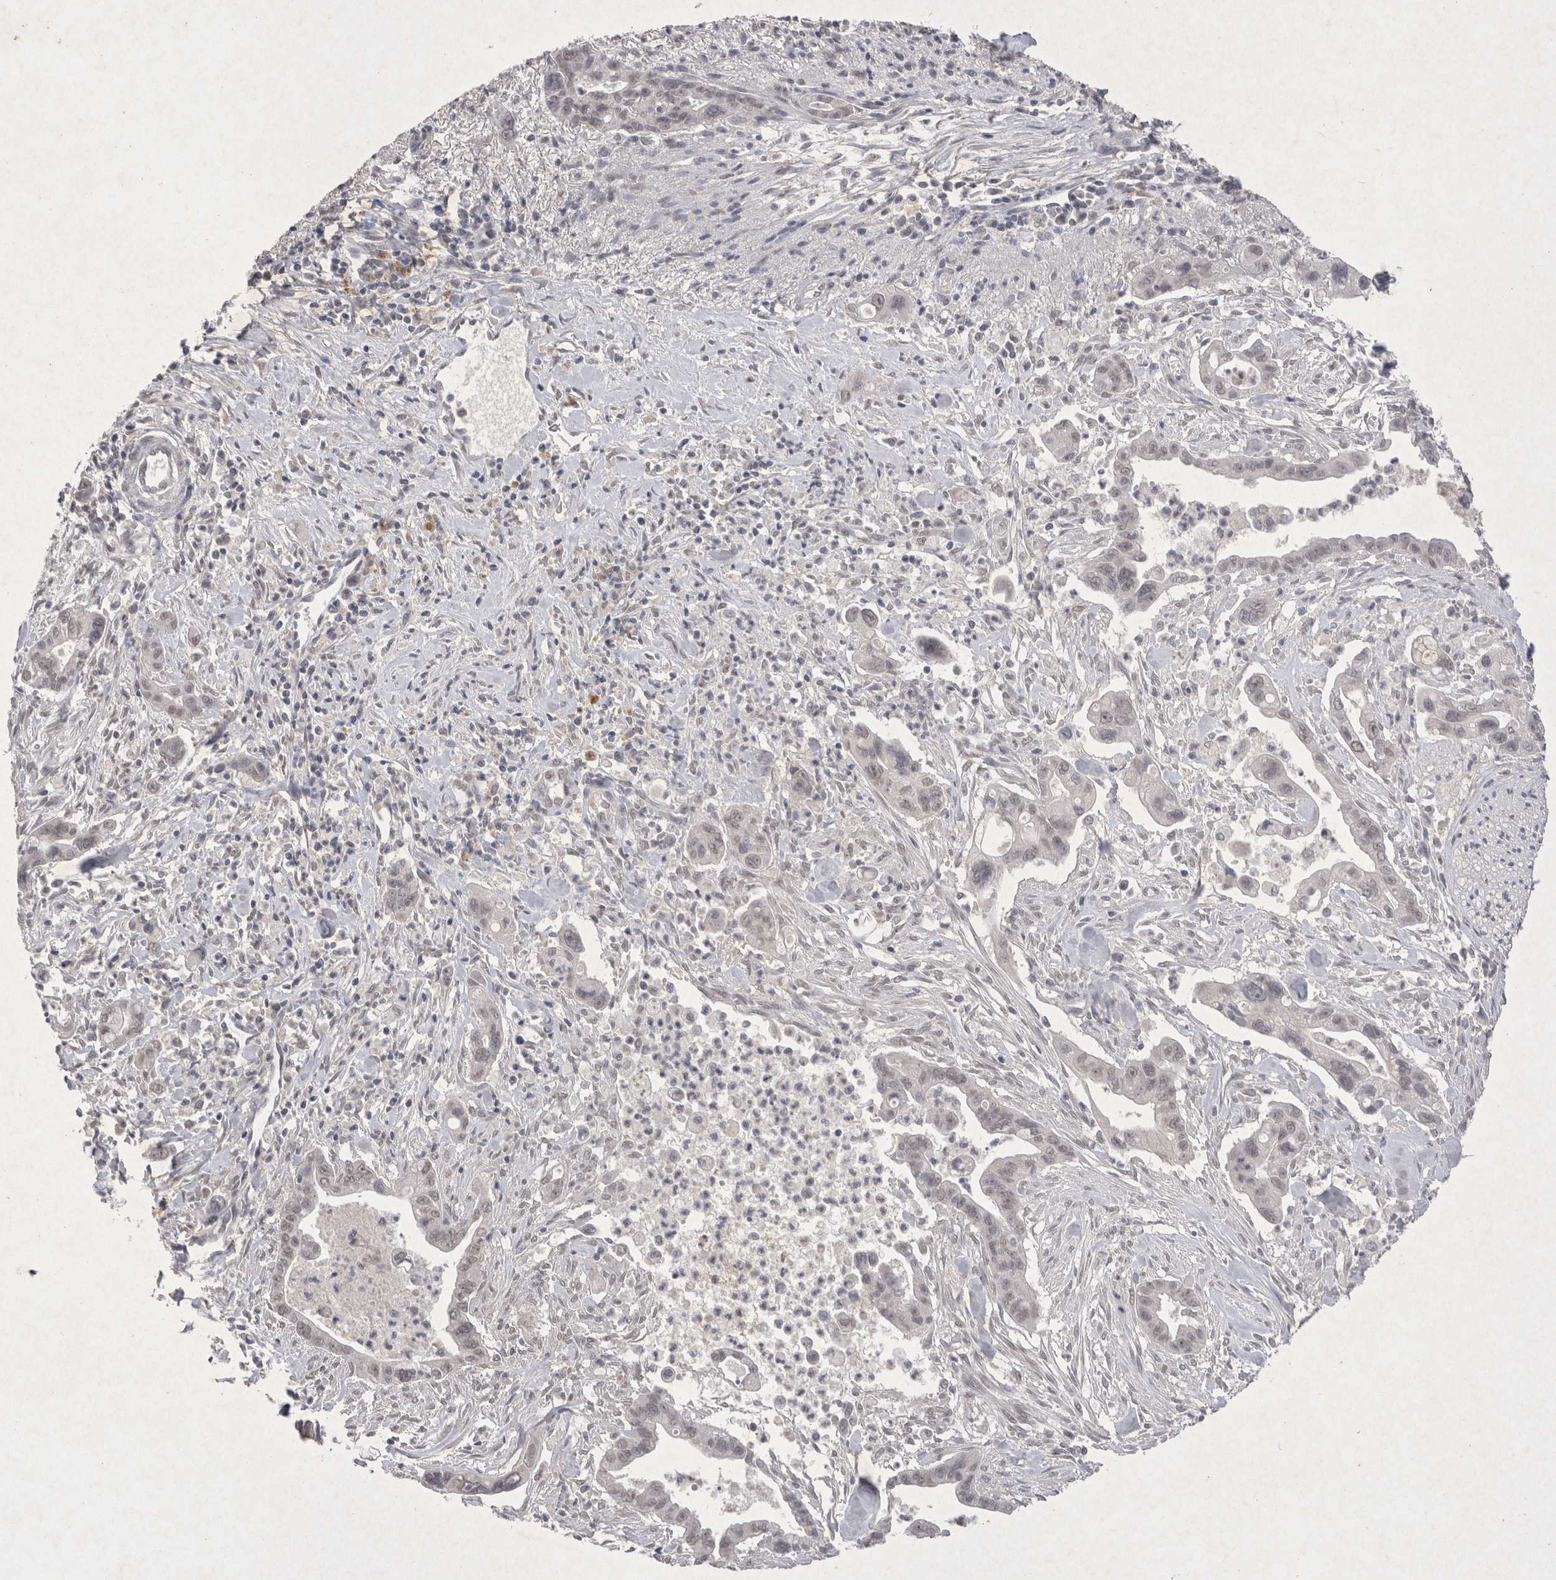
{"staining": {"intensity": "negative", "quantity": "none", "location": "none"}, "tissue": "pancreatic cancer", "cell_type": "Tumor cells", "image_type": "cancer", "snomed": [{"axis": "morphology", "description": "Adenocarcinoma, NOS"}, {"axis": "topography", "description": "Pancreas"}], "caption": "Adenocarcinoma (pancreatic) was stained to show a protein in brown. There is no significant positivity in tumor cells. Nuclei are stained in blue.", "gene": "LYVE1", "patient": {"sex": "male", "age": 70}}